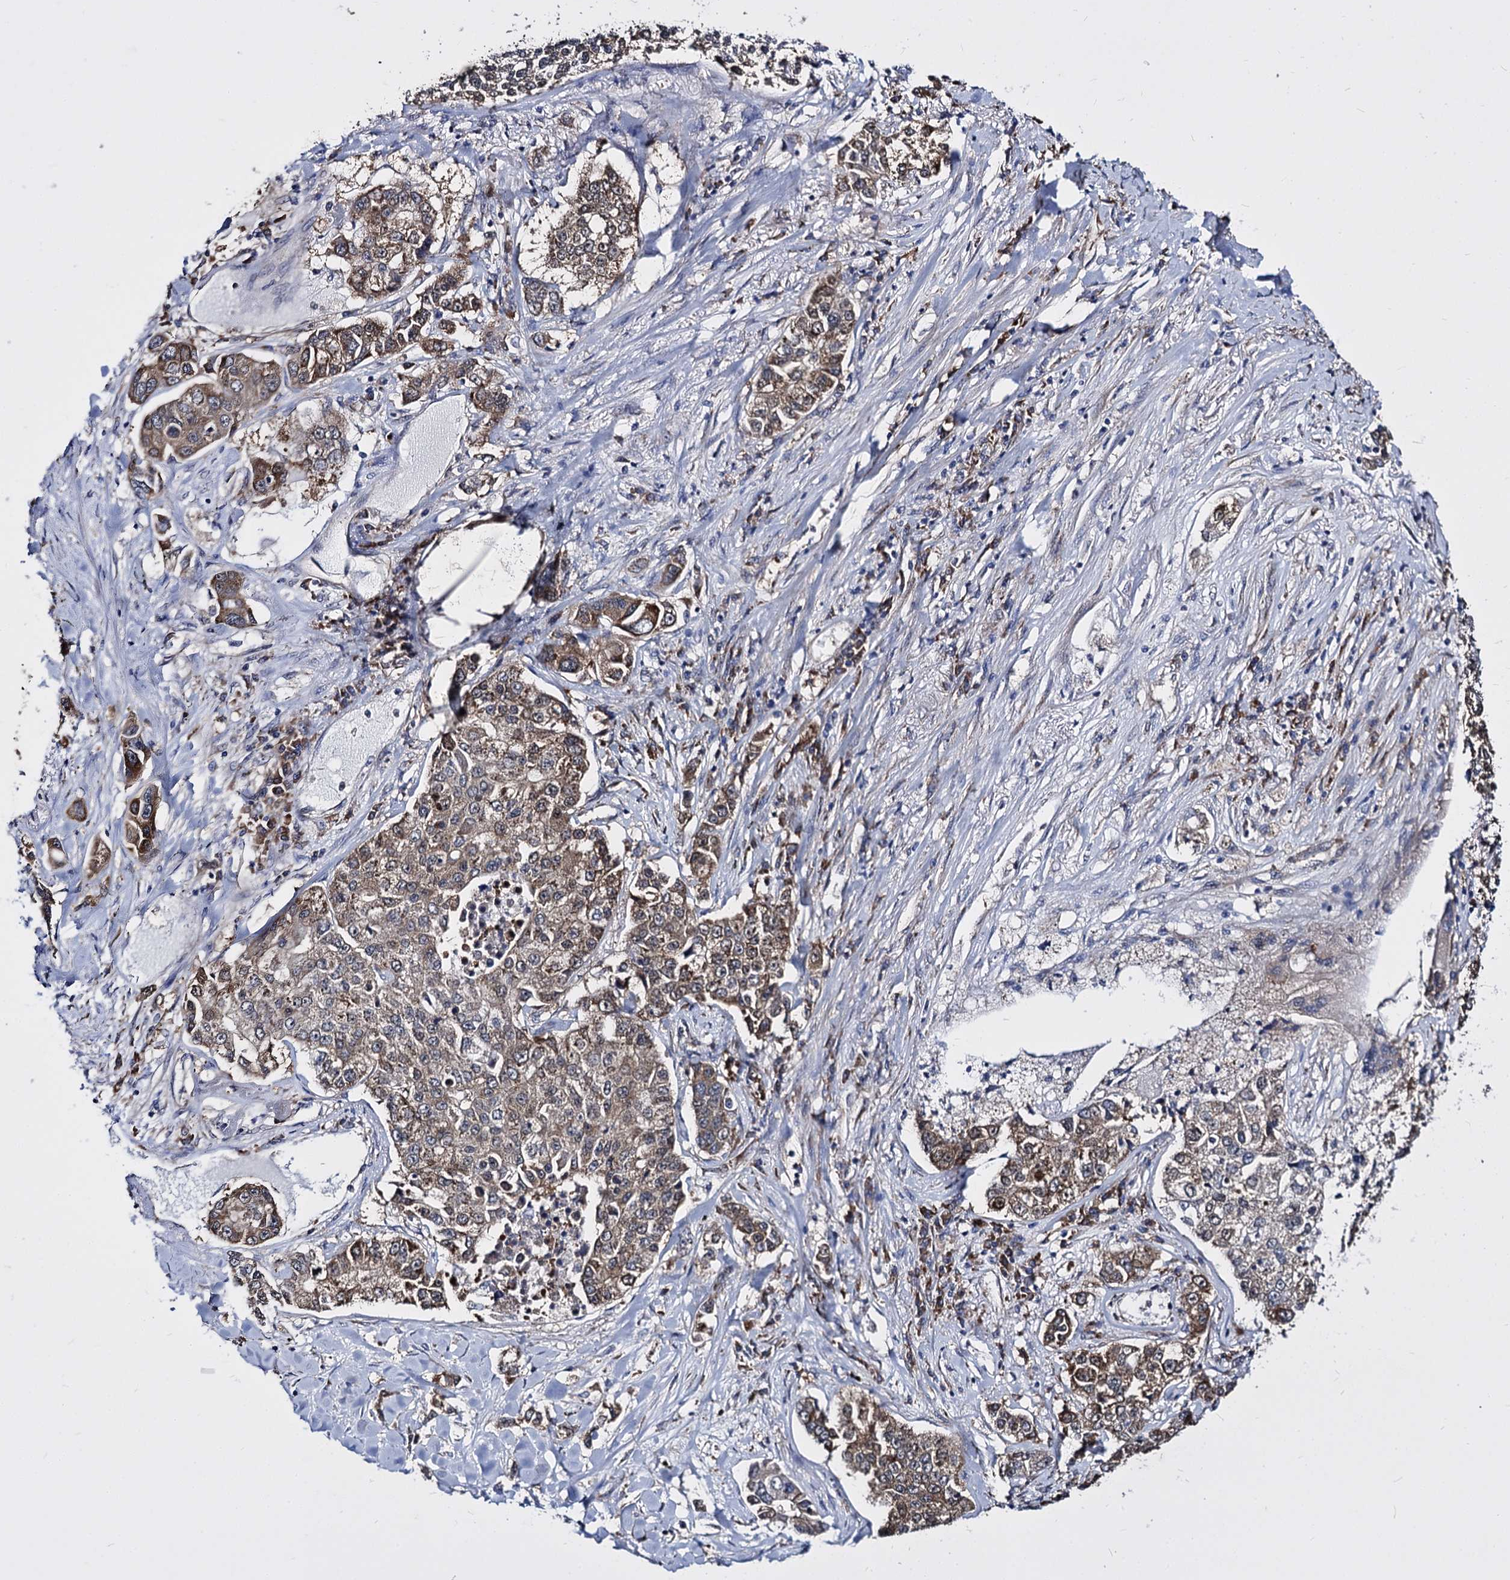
{"staining": {"intensity": "weak", "quantity": ">75%", "location": "cytoplasmic/membranous"}, "tissue": "lung cancer", "cell_type": "Tumor cells", "image_type": "cancer", "snomed": [{"axis": "morphology", "description": "Adenocarcinoma, NOS"}, {"axis": "topography", "description": "Lung"}], "caption": "An image of human lung cancer (adenocarcinoma) stained for a protein exhibits weak cytoplasmic/membranous brown staining in tumor cells. The protein of interest is stained brown, and the nuclei are stained in blue (DAB IHC with brightfield microscopy, high magnification).", "gene": "NME1", "patient": {"sex": "male", "age": 49}}